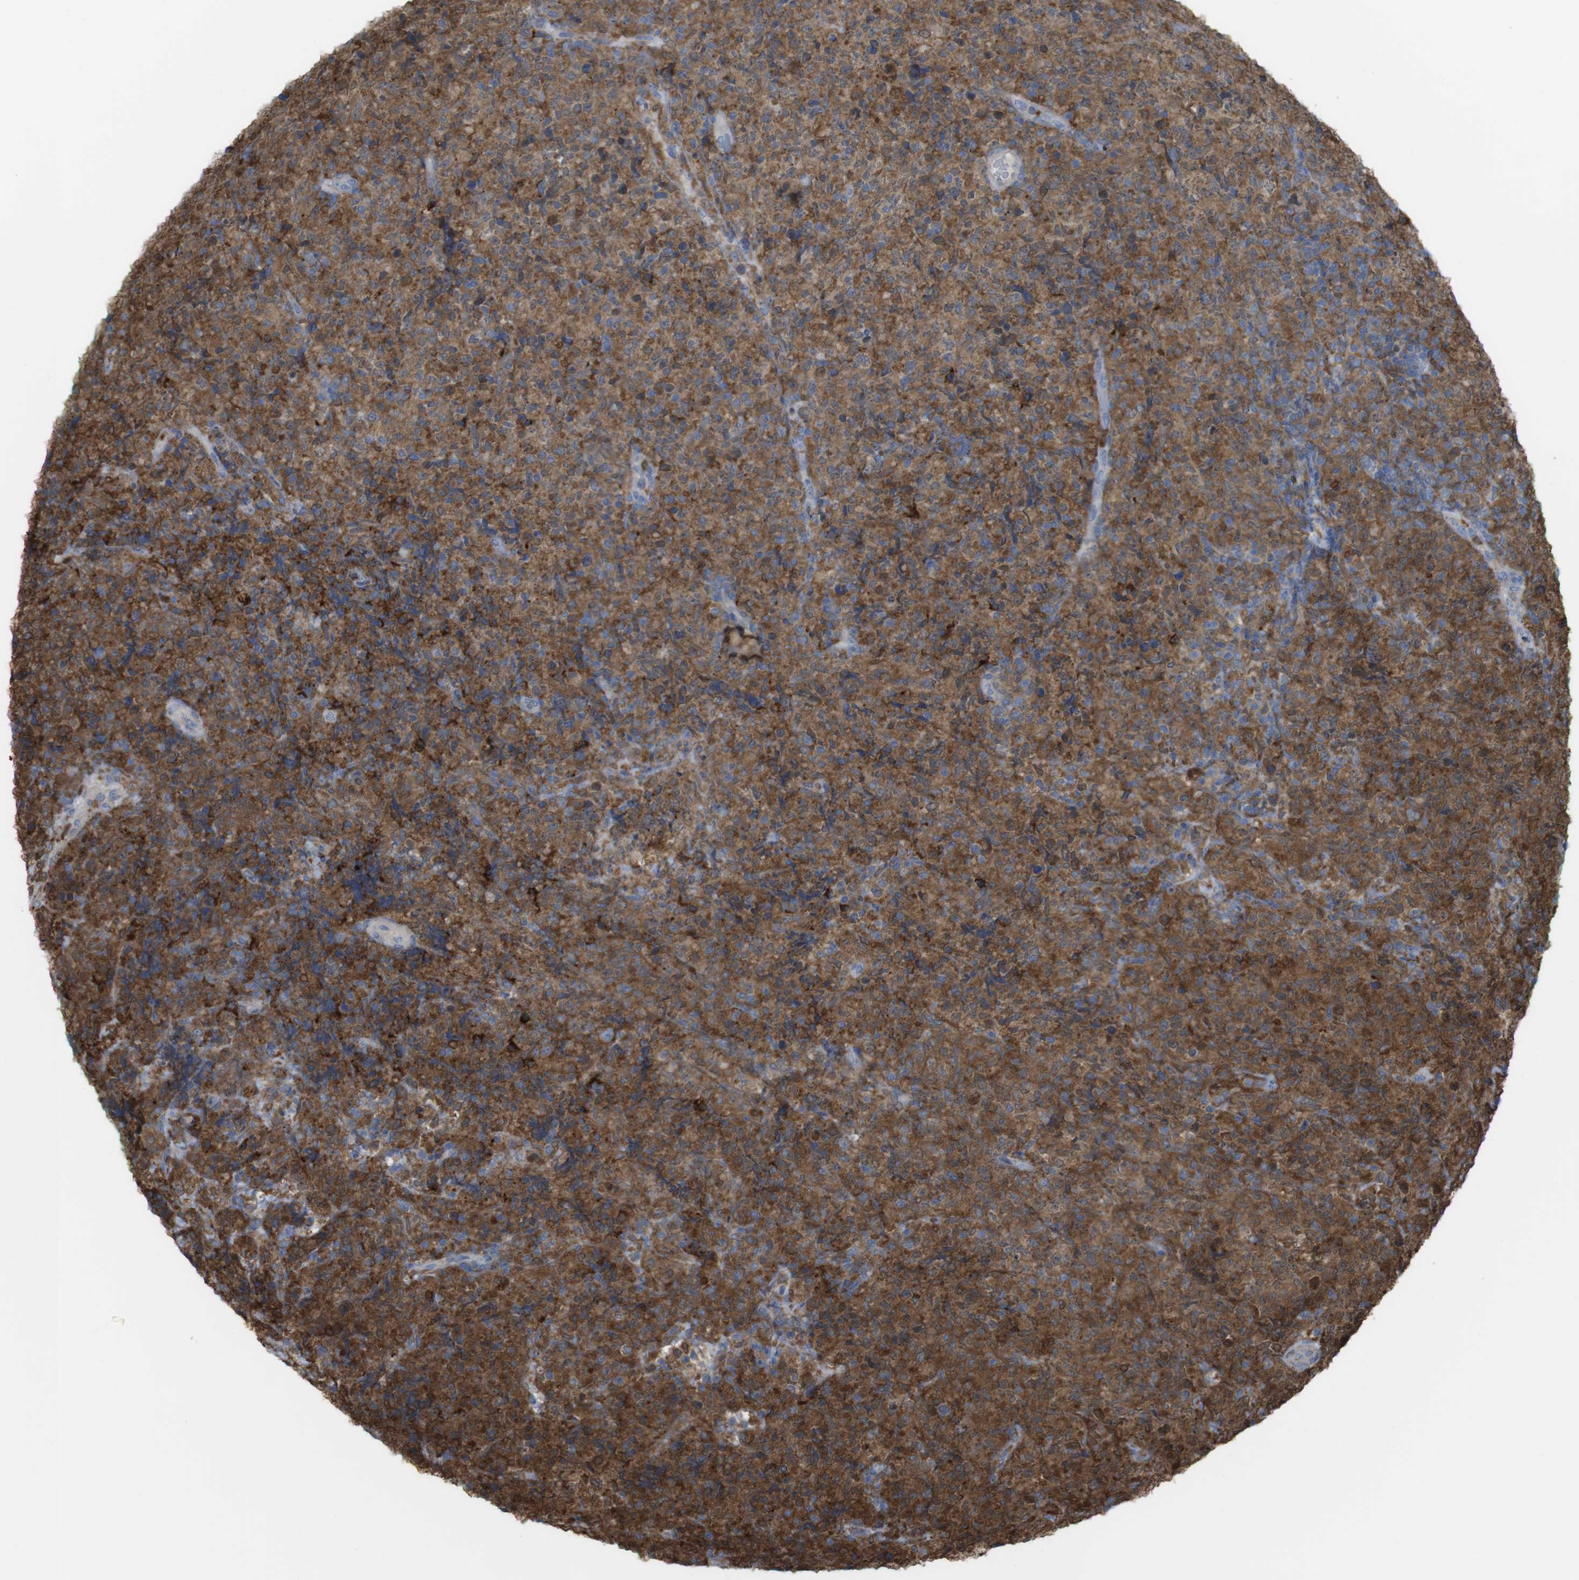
{"staining": {"intensity": "moderate", "quantity": ">75%", "location": "cytoplasmic/membranous"}, "tissue": "lymphoma", "cell_type": "Tumor cells", "image_type": "cancer", "snomed": [{"axis": "morphology", "description": "Malignant lymphoma, non-Hodgkin's type, High grade"}, {"axis": "topography", "description": "Tonsil"}], "caption": "Moderate cytoplasmic/membranous positivity is identified in approximately >75% of tumor cells in lymphoma.", "gene": "PRKCD", "patient": {"sex": "female", "age": 36}}